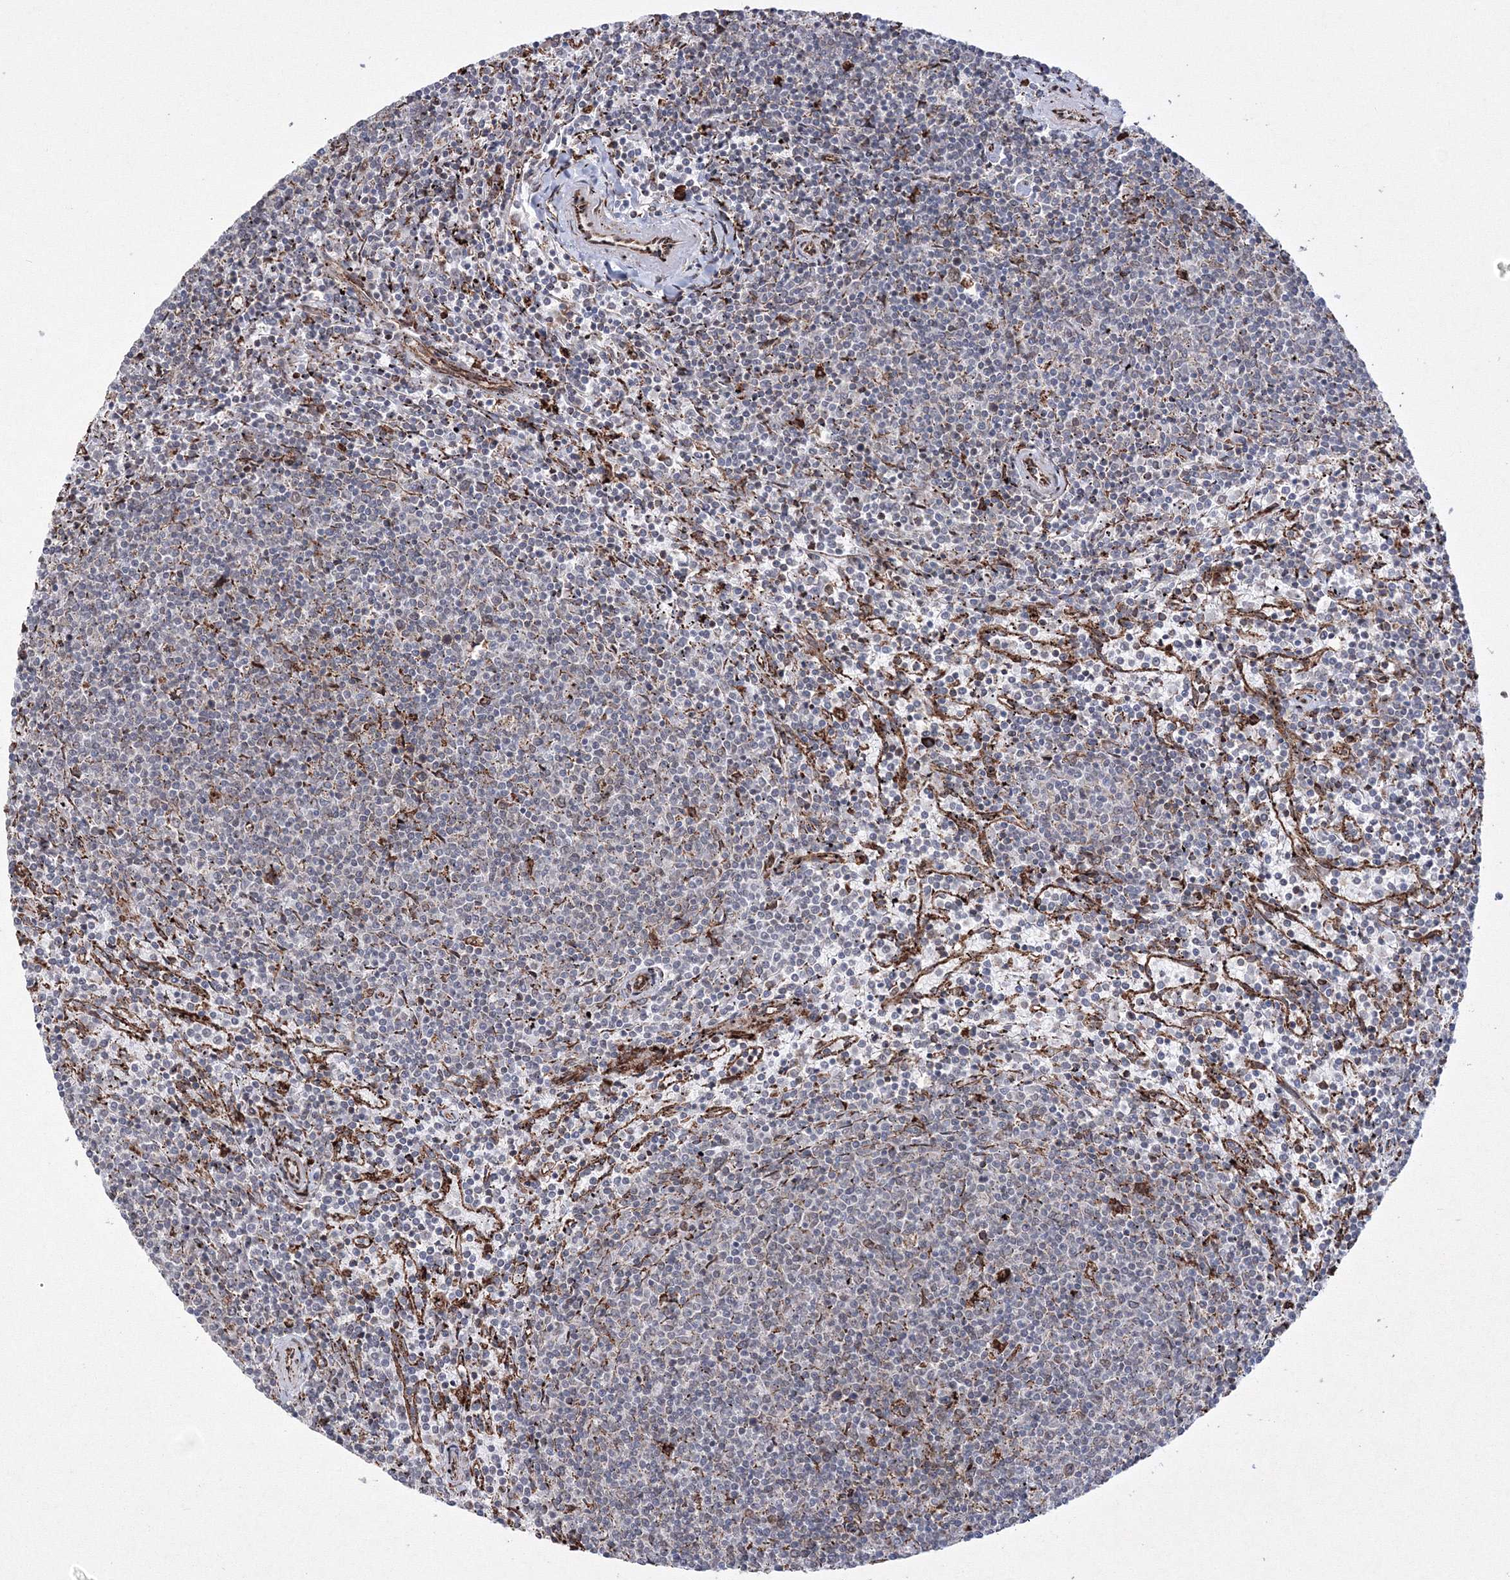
{"staining": {"intensity": "negative", "quantity": "none", "location": "none"}, "tissue": "lymphoma", "cell_type": "Tumor cells", "image_type": "cancer", "snomed": [{"axis": "morphology", "description": "Malignant lymphoma, non-Hodgkin's type, Low grade"}, {"axis": "topography", "description": "Spleen"}], "caption": "High power microscopy micrograph of an immunohistochemistry image of low-grade malignant lymphoma, non-Hodgkin's type, revealing no significant expression in tumor cells. (Brightfield microscopy of DAB immunohistochemistry (IHC) at high magnification).", "gene": "EFCAB12", "patient": {"sex": "female", "age": 50}}